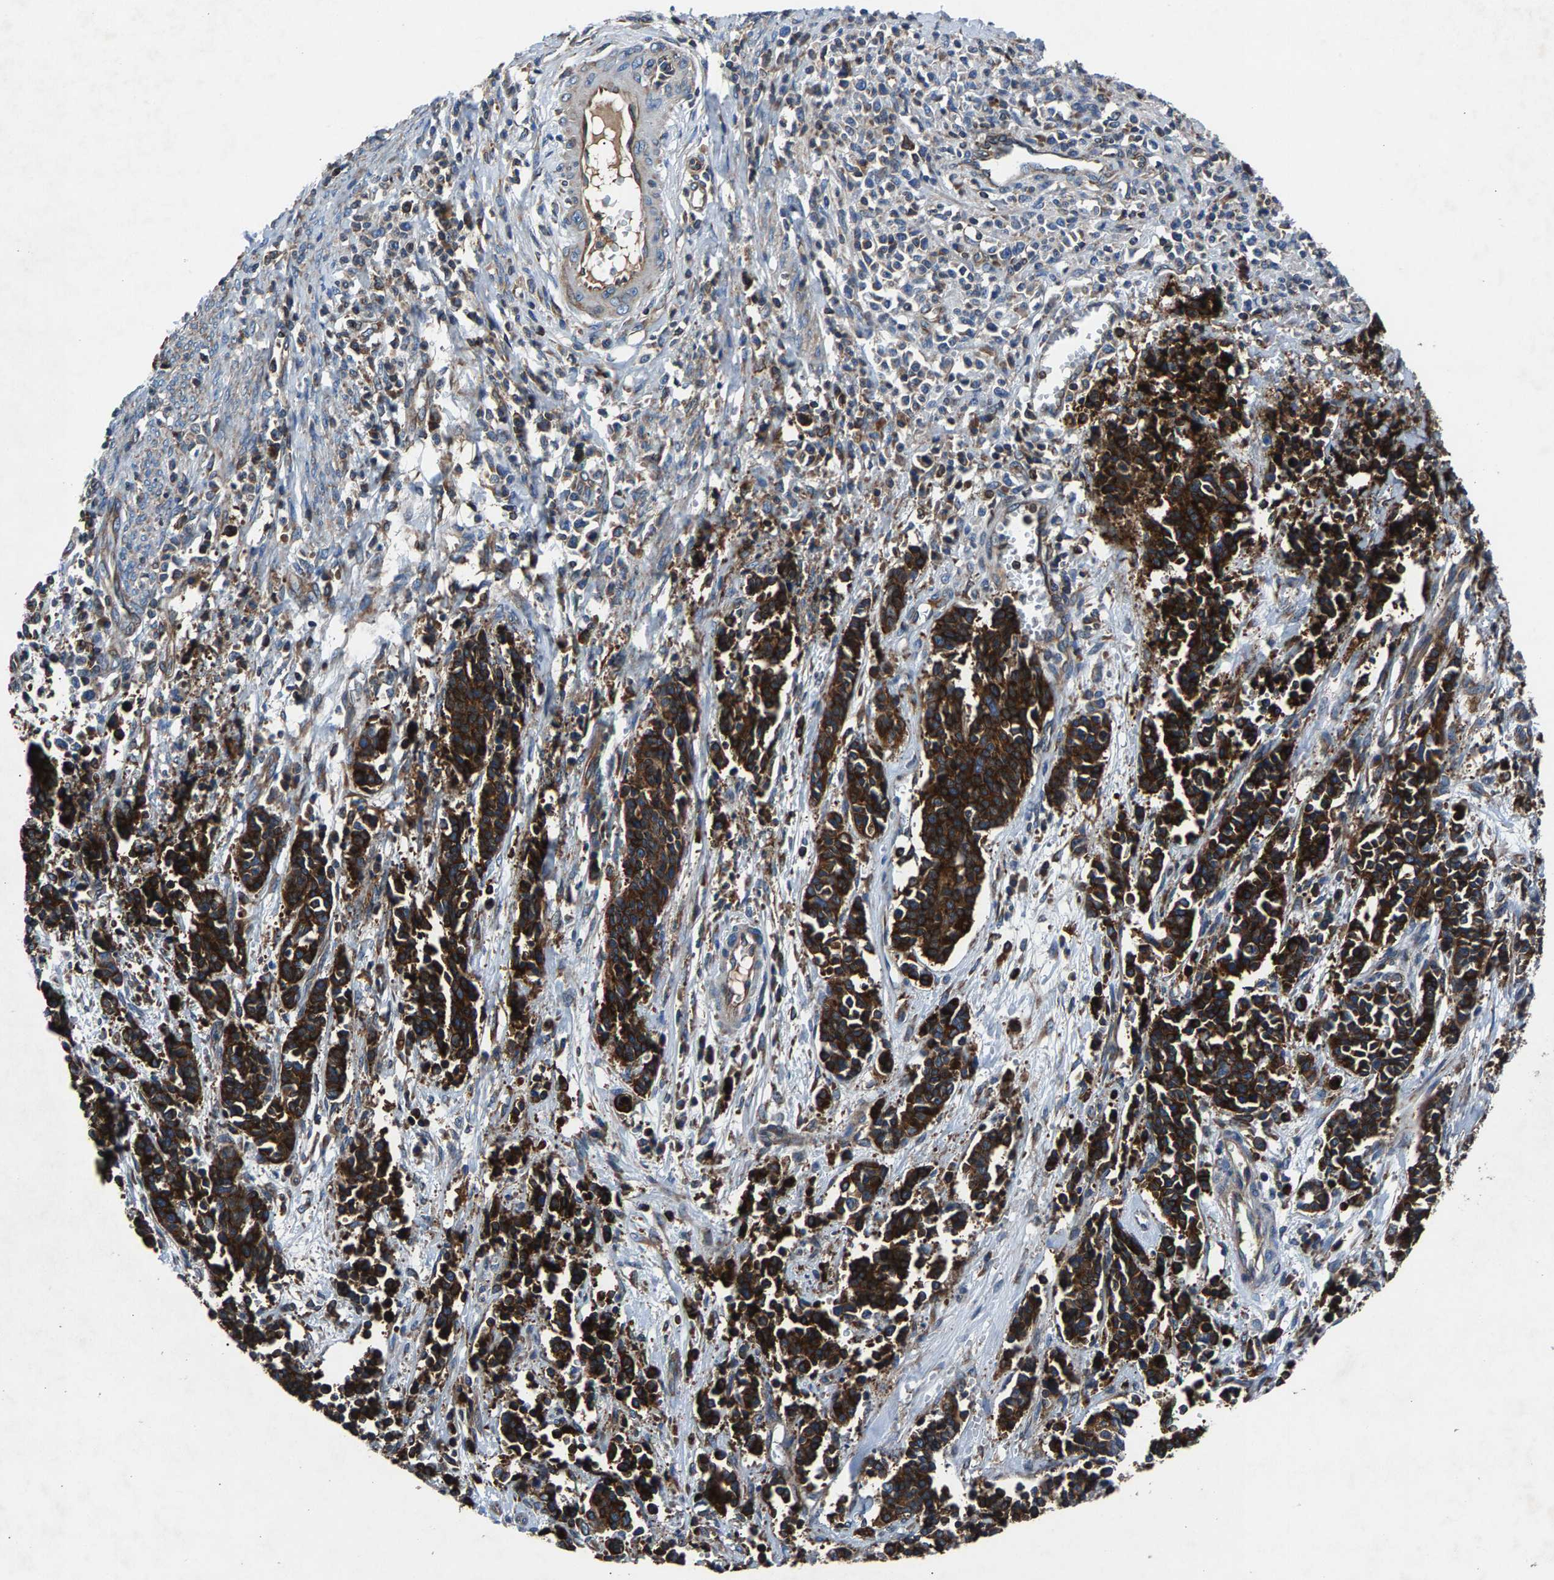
{"staining": {"intensity": "strong", "quantity": ">75%", "location": "cytoplasmic/membranous"}, "tissue": "cervical cancer", "cell_type": "Tumor cells", "image_type": "cancer", "snomed": [{"axis": "morphology", "description": "Squamous cell carcinoma, NOS"}, {"axis": "topography", "description": "Cervix"}], "caption": "IHC photomicrograph of neoplastic tissue: human cervical cancer (squamous cell carcinoma) stained using immunohistochemistry (IHC) displays high levels of strong protein expression localized specifically in the cytoplasmic/membranous of tumor cells, appearing as a cytoplasmic/membranous brown color.", "gene": "LPCAT1", "patient": {"sex": "female", "age": 35}}